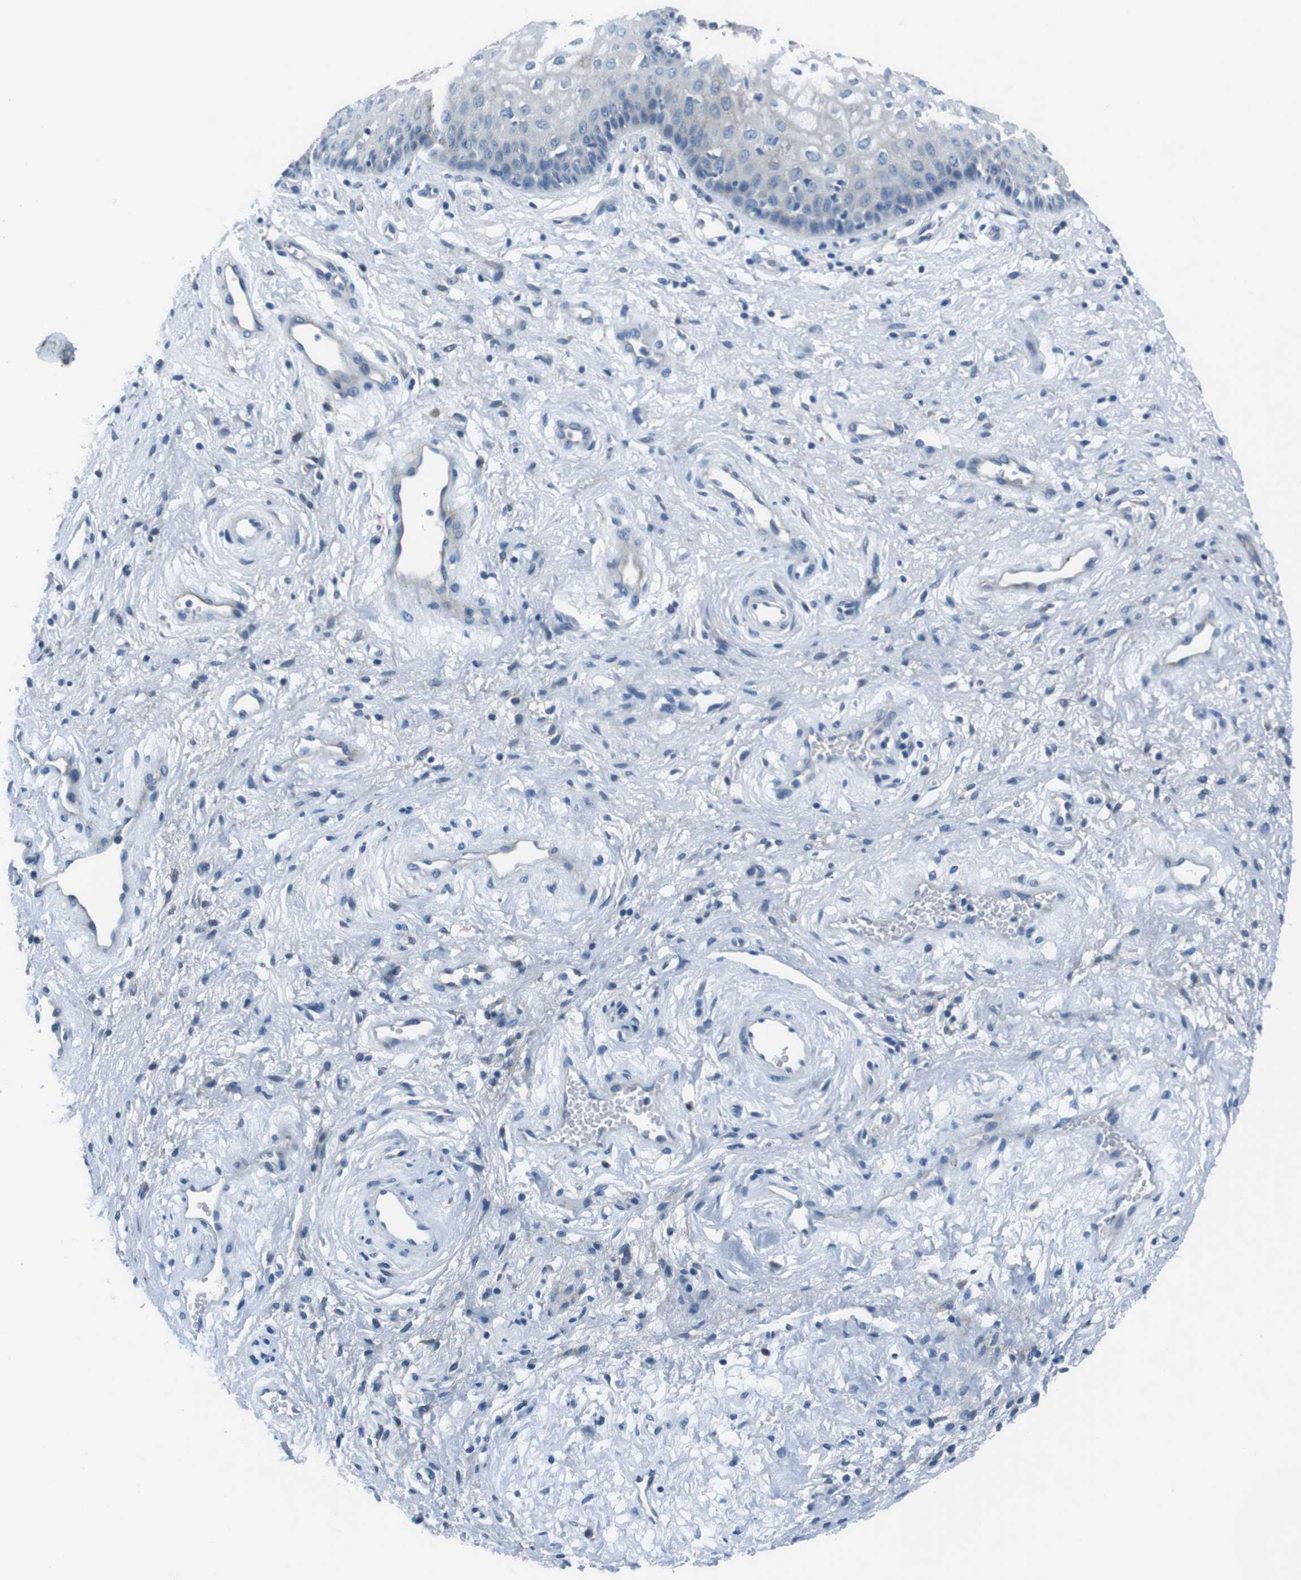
{"staining": {"intensity": "negative", "quantity": "none", "location": "none"}, "tissue": "vagina", "cell_type": "Squamous epithelial cells", "image_type": "normal", "snomed": [{"axis": "morphology", "description": "Normal tissue, NOS"}, {"axis": "topography", "description": "Vagina"}], "caption": "High power microscopy photomicrograph of an immunohistochemistry micrograph of benign vagina, revealing no significant expression in squamous epithelial cells.", "gene": "TULP3", "patient": {"sex": "female", "age": 34}}